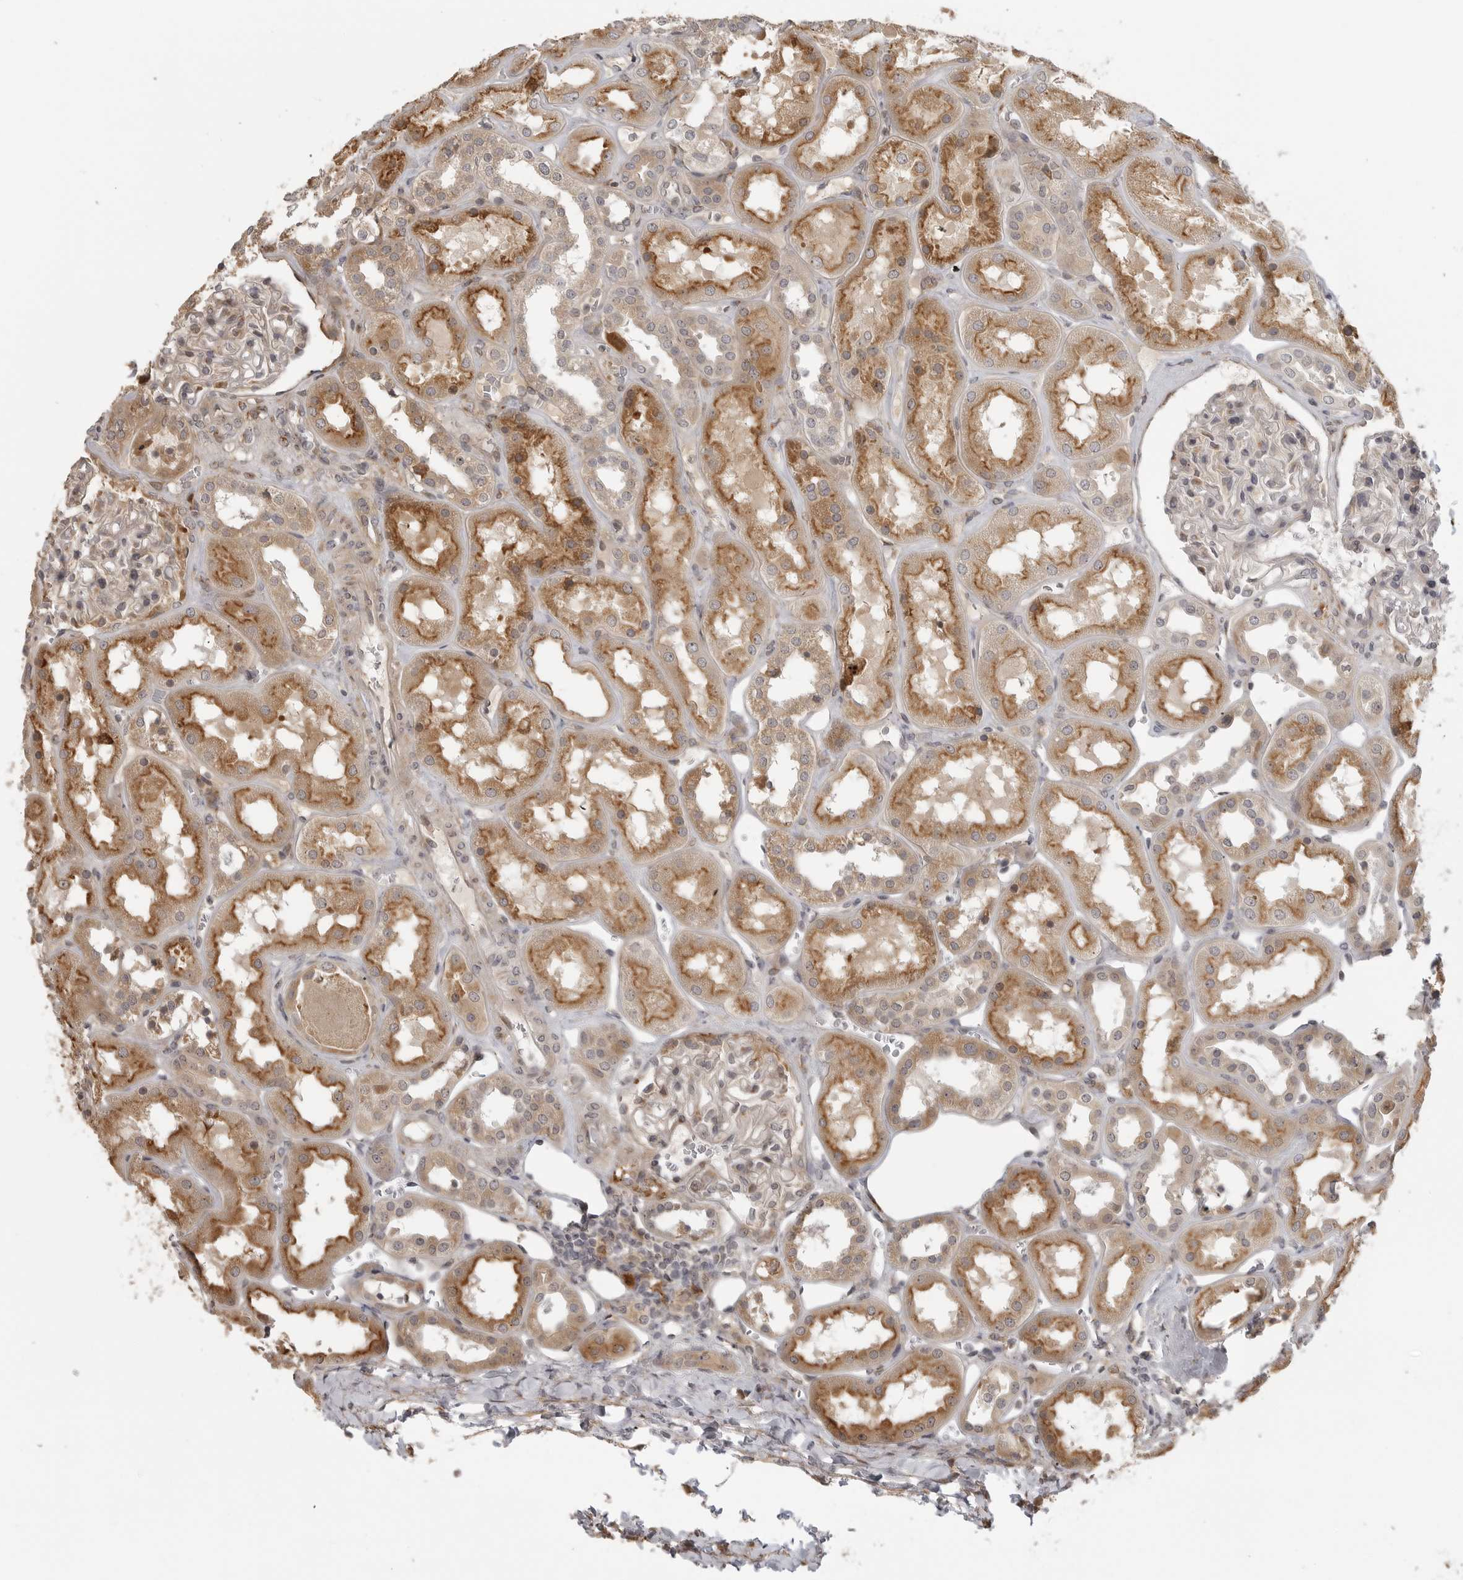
{"staining": {"intensity": "moderate", "quantity": "<25%", "location": "cytoplasmic/membranous"}, "tissue": "kidney", "cell_type": "Cells in glomeruli", "image_type": "normal", "snomed": [{"axis": "morphology", "description": "Normal tissue, NOS"}, {"axis": "topography", "description": "Kidney"}], "caption": "A histopathology image of kidney stained for a protein demonstrates moderate cytoplasmic/membranous brown staining in cells in glomeruli.", "gene": "IDO1", "patient": {"sex": "male", "age": 70}}